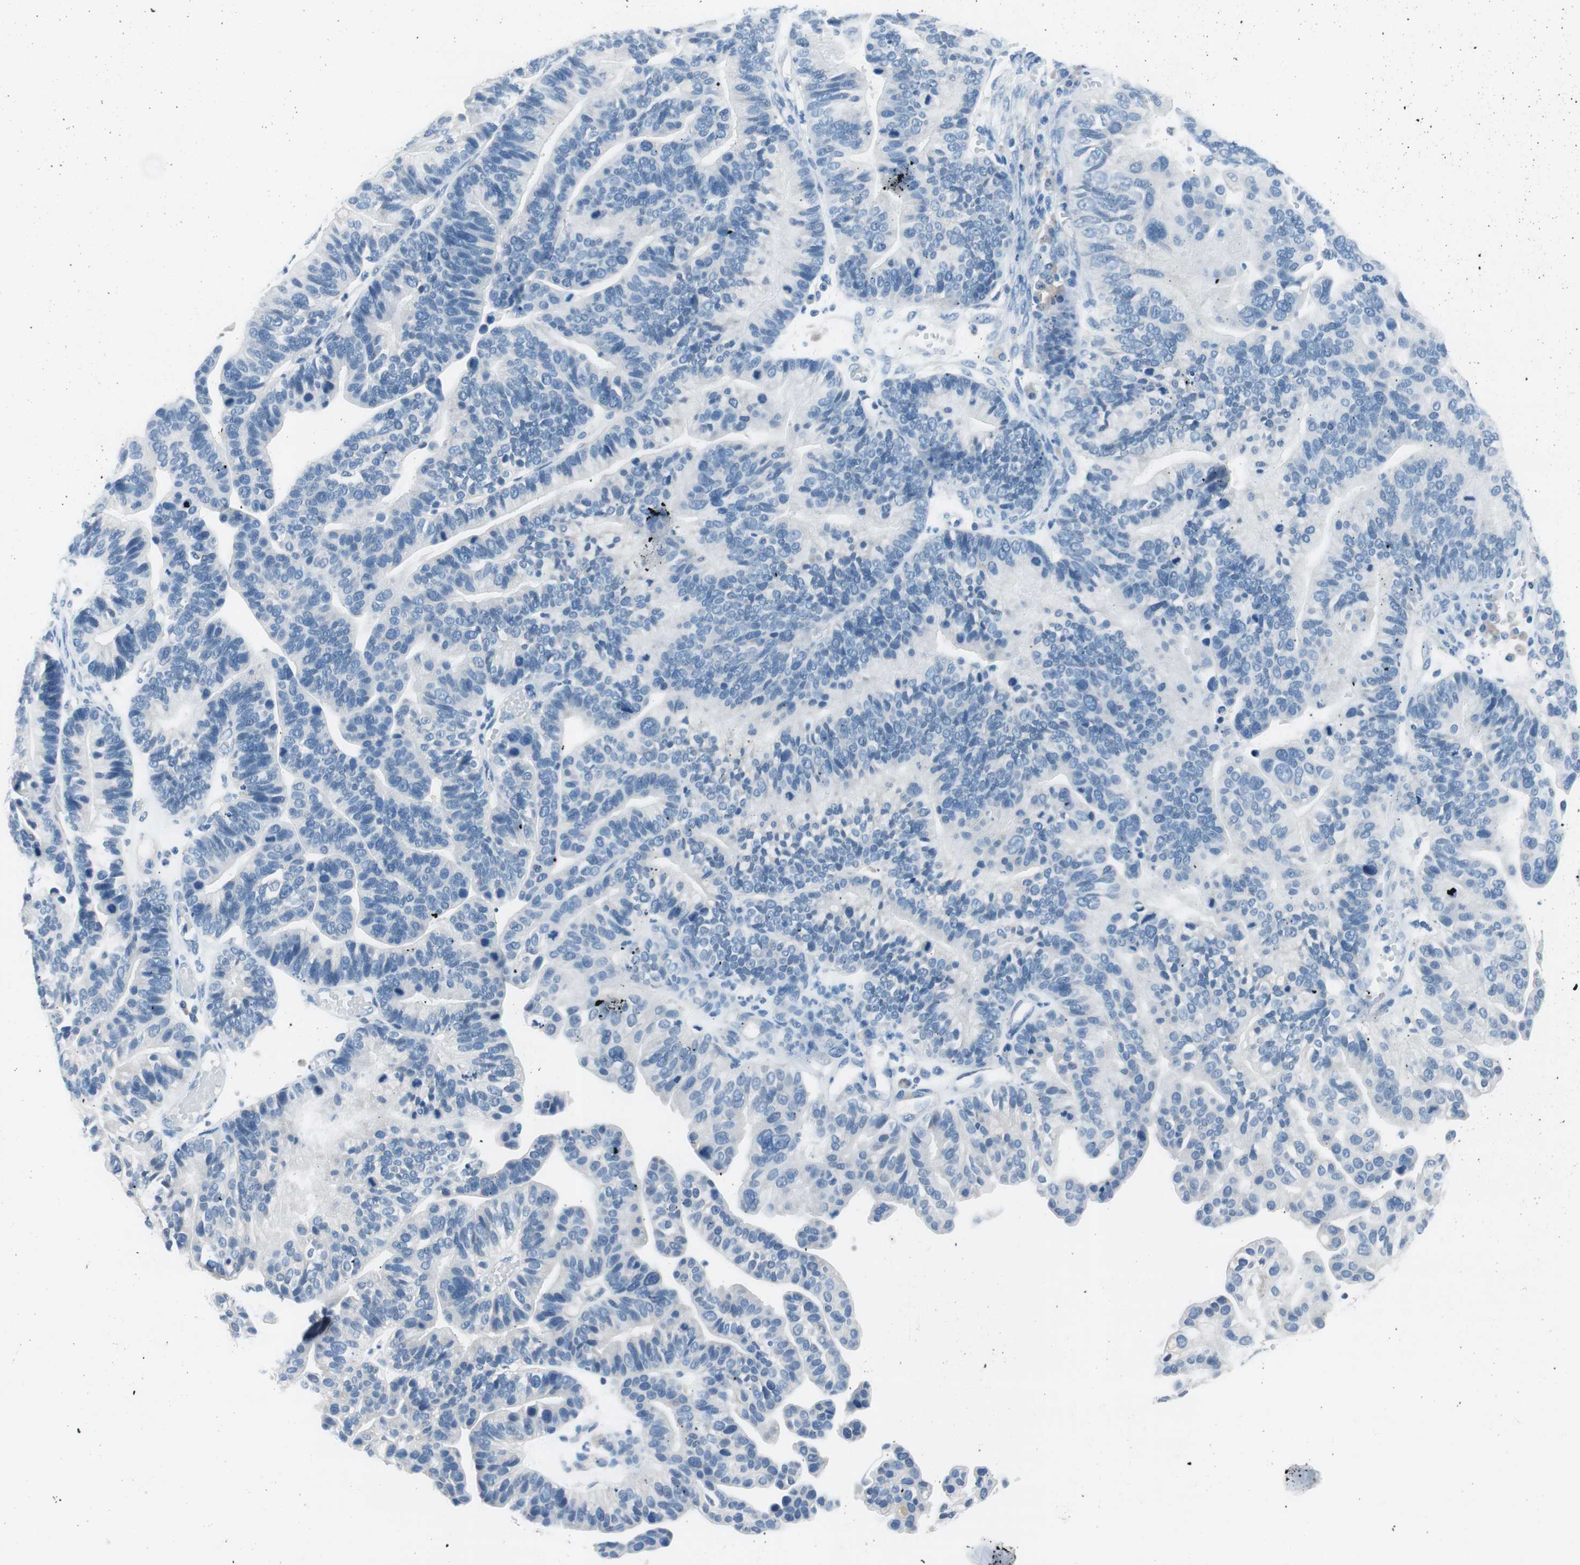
{"staining": {"intensity": "negative", "quantity": "none", "location": "none"}, "tissue": "ovarian cancer", "cell_type": "Tumor cells", "image_type": "cancer", "snomed": [{"axis": "morphology", "description": "Cystadenocarcinoma, serous, NOS"}, {"axis": "topography", "description": "Ovary"}], "caption": "Immunohistochemistry (IHC) micrograph of neoplastic tissue: serous cystadenocarcinoma (ovarian) stained with DAB demonstrates no significant protein positivity in tumor cells.", "gene": "EVA1A", "patient": {"sex": "female", "age": 56}}